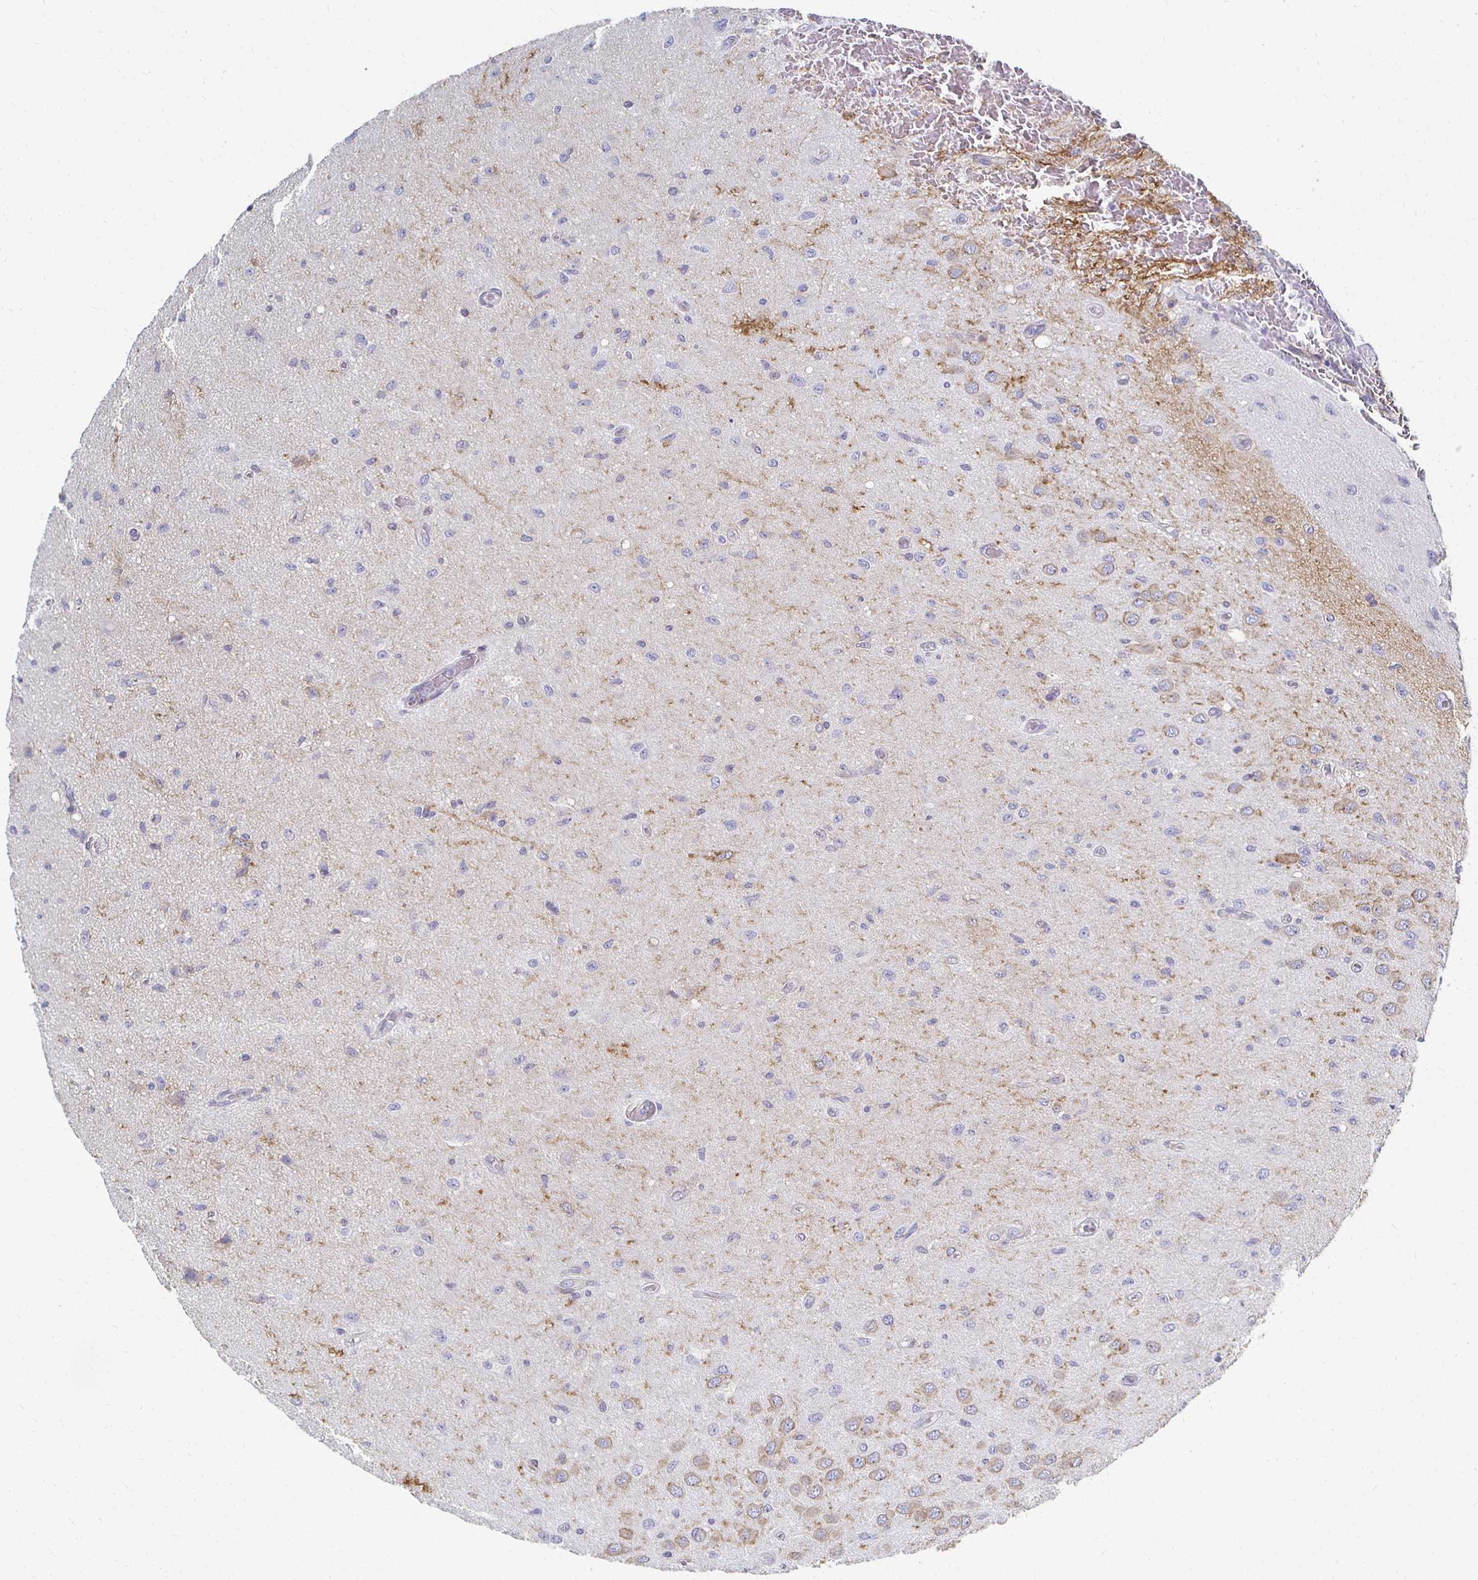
{"staining": {"intensity": "negative", "quantity": "none", "location": "none"}, "tissue": "glioma", "cell_type": "Tumor cells", "image_type": "cancer", "snomed": [{"axis": "morphology", "description": "Glioma, malignant, High grade"}, {"axis": "topography", "description": "Brain"}], "caption": "An immunohistochemistry image of glioma is shown. There is no staining in tumor cells of glioma.", "gene": "ATP1A3", "patient": {"sex": "male", "age": 67}}